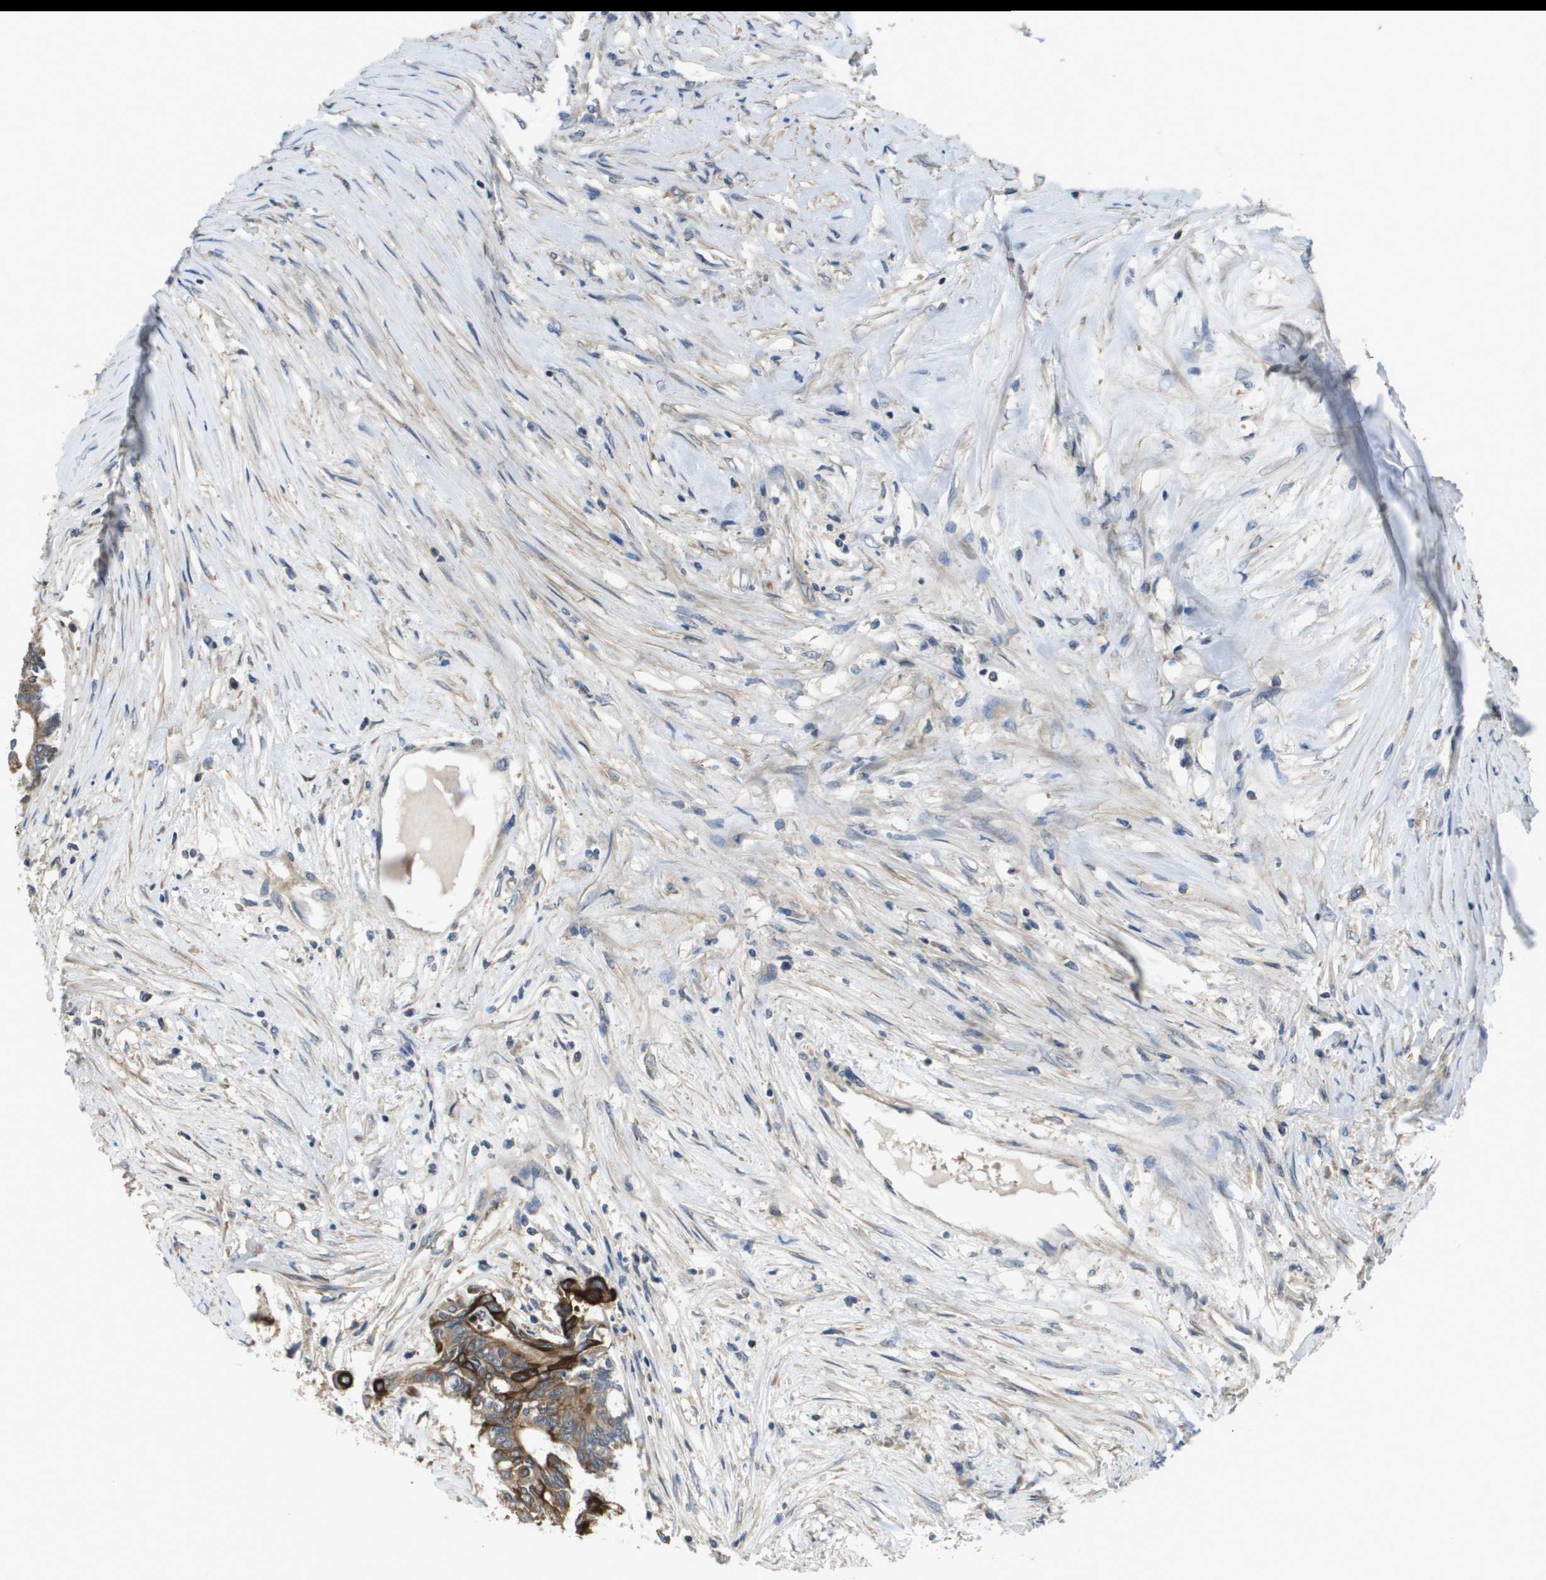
{"staining": {"intensity": "strong", "quantity": "25%-75%", "location": "cytoplasmic/membranous"}, "tissue": "colorectal cancer", "cell_type": "Tumor cells", "image_type": "cancer", "snomed": [{"axis": "morphology", "description": "Adenocarcinoma, NOS"}, {"axis": "topography", "description": "Rectum"}], "caption": "A high amount of strong cytoplasmic/membranous positivity is seen in about 25%-75% of tumor cells in colorectal cancer (adenocarcinoma) tissue.", "gene": "KRT23", "patient": {"sex": "male", "age": 63}}